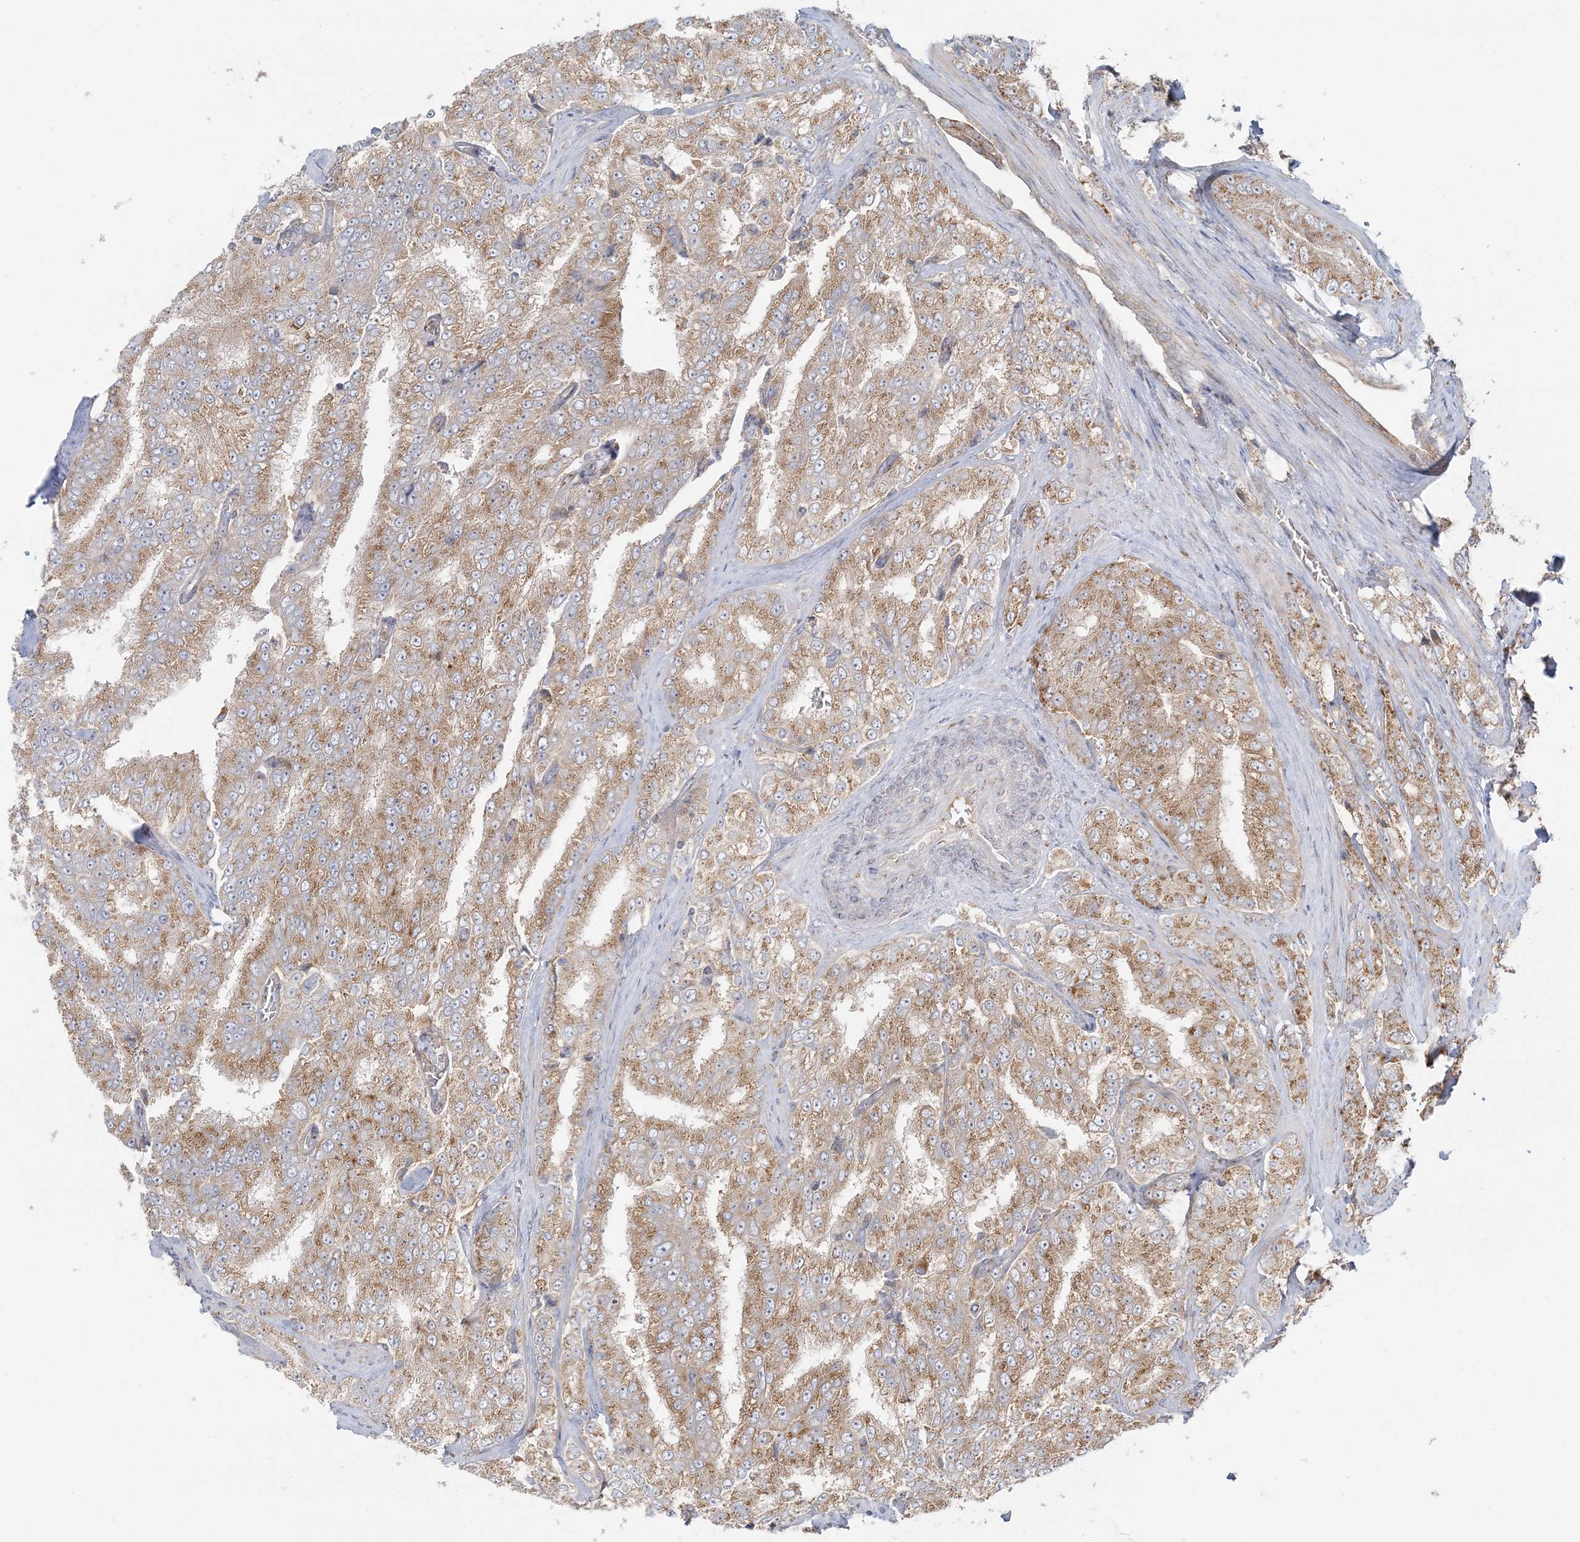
{"staining": {"intensity": "moderate", "quantity": ">75%", "location": "cytoplasmic/membranous"}, "tissue": "prostate cancer", "cell_type": "Tumor cells", "image_type": "cancer", "snomed": [{"axis": "morphology", "description": "Adenocarcinoma, High grade"}, {"axis": "topography", "description": "Prostate"}], "caption": "Prostate cancer tissue shows moderate cytoplasmic/membranous positivity in approximately >75% of tumor cells", "gene": "ABCC3", "patient": {"sex": "male", "age": 58}}